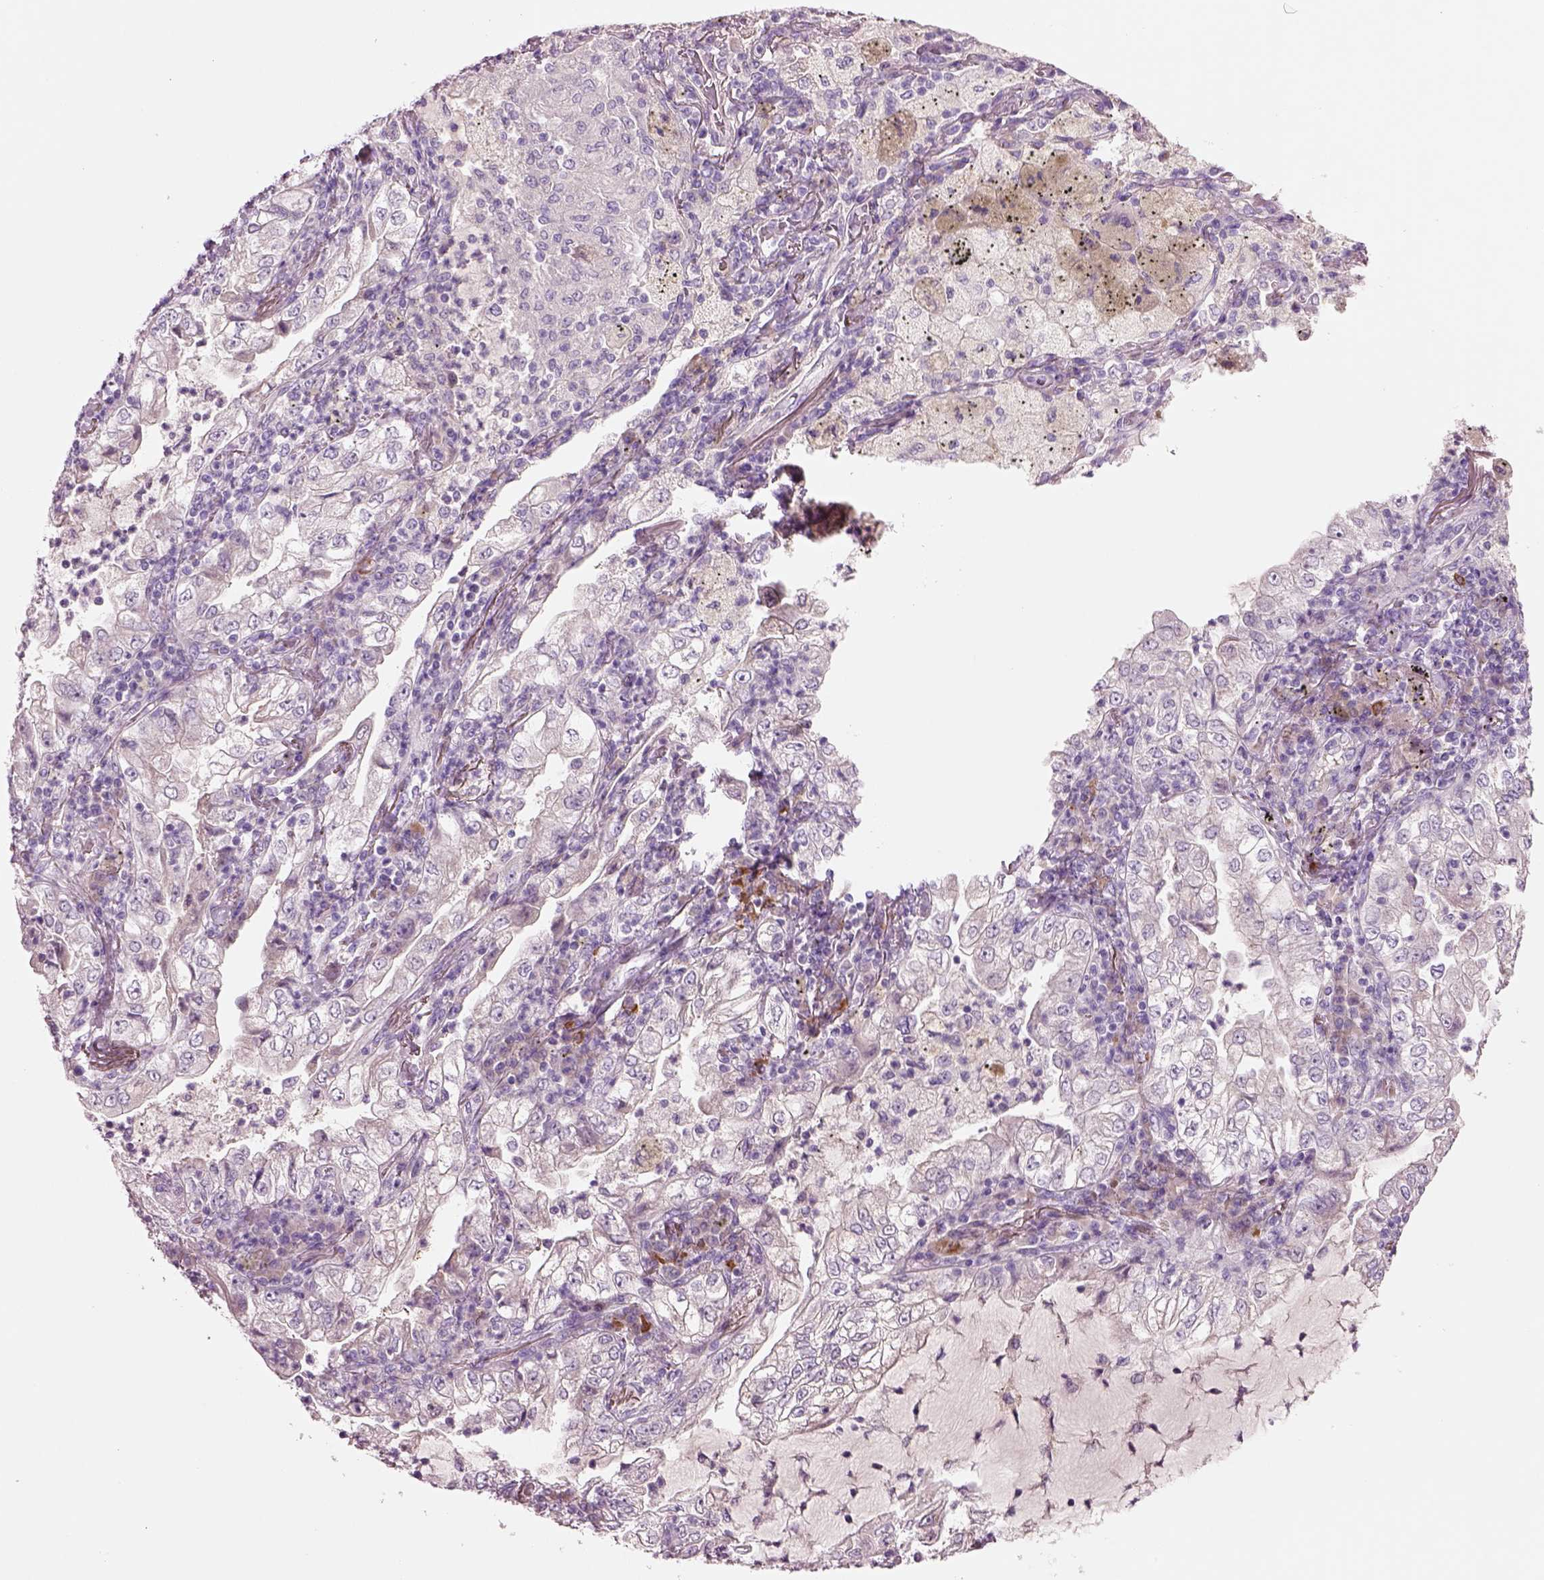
{"staining": {"intensity": "weak", "quantity": "<25%", "location": "cytoplasmic/membranous"}, "tissue": "lung cancer", "cell_type": "Tumor cells", "image_type": "cancer", "snomed": [{"axis": "morphology", "description": "Adenocarcinoma, NOS"}, {"axis": "topography", "description": "Lung"}], "caption": "Tumor cells are negative for protein expression in human lung adenocarcinoma.", "gene": "PLPP7", "patient": {"sex": "female", "age": 73}}